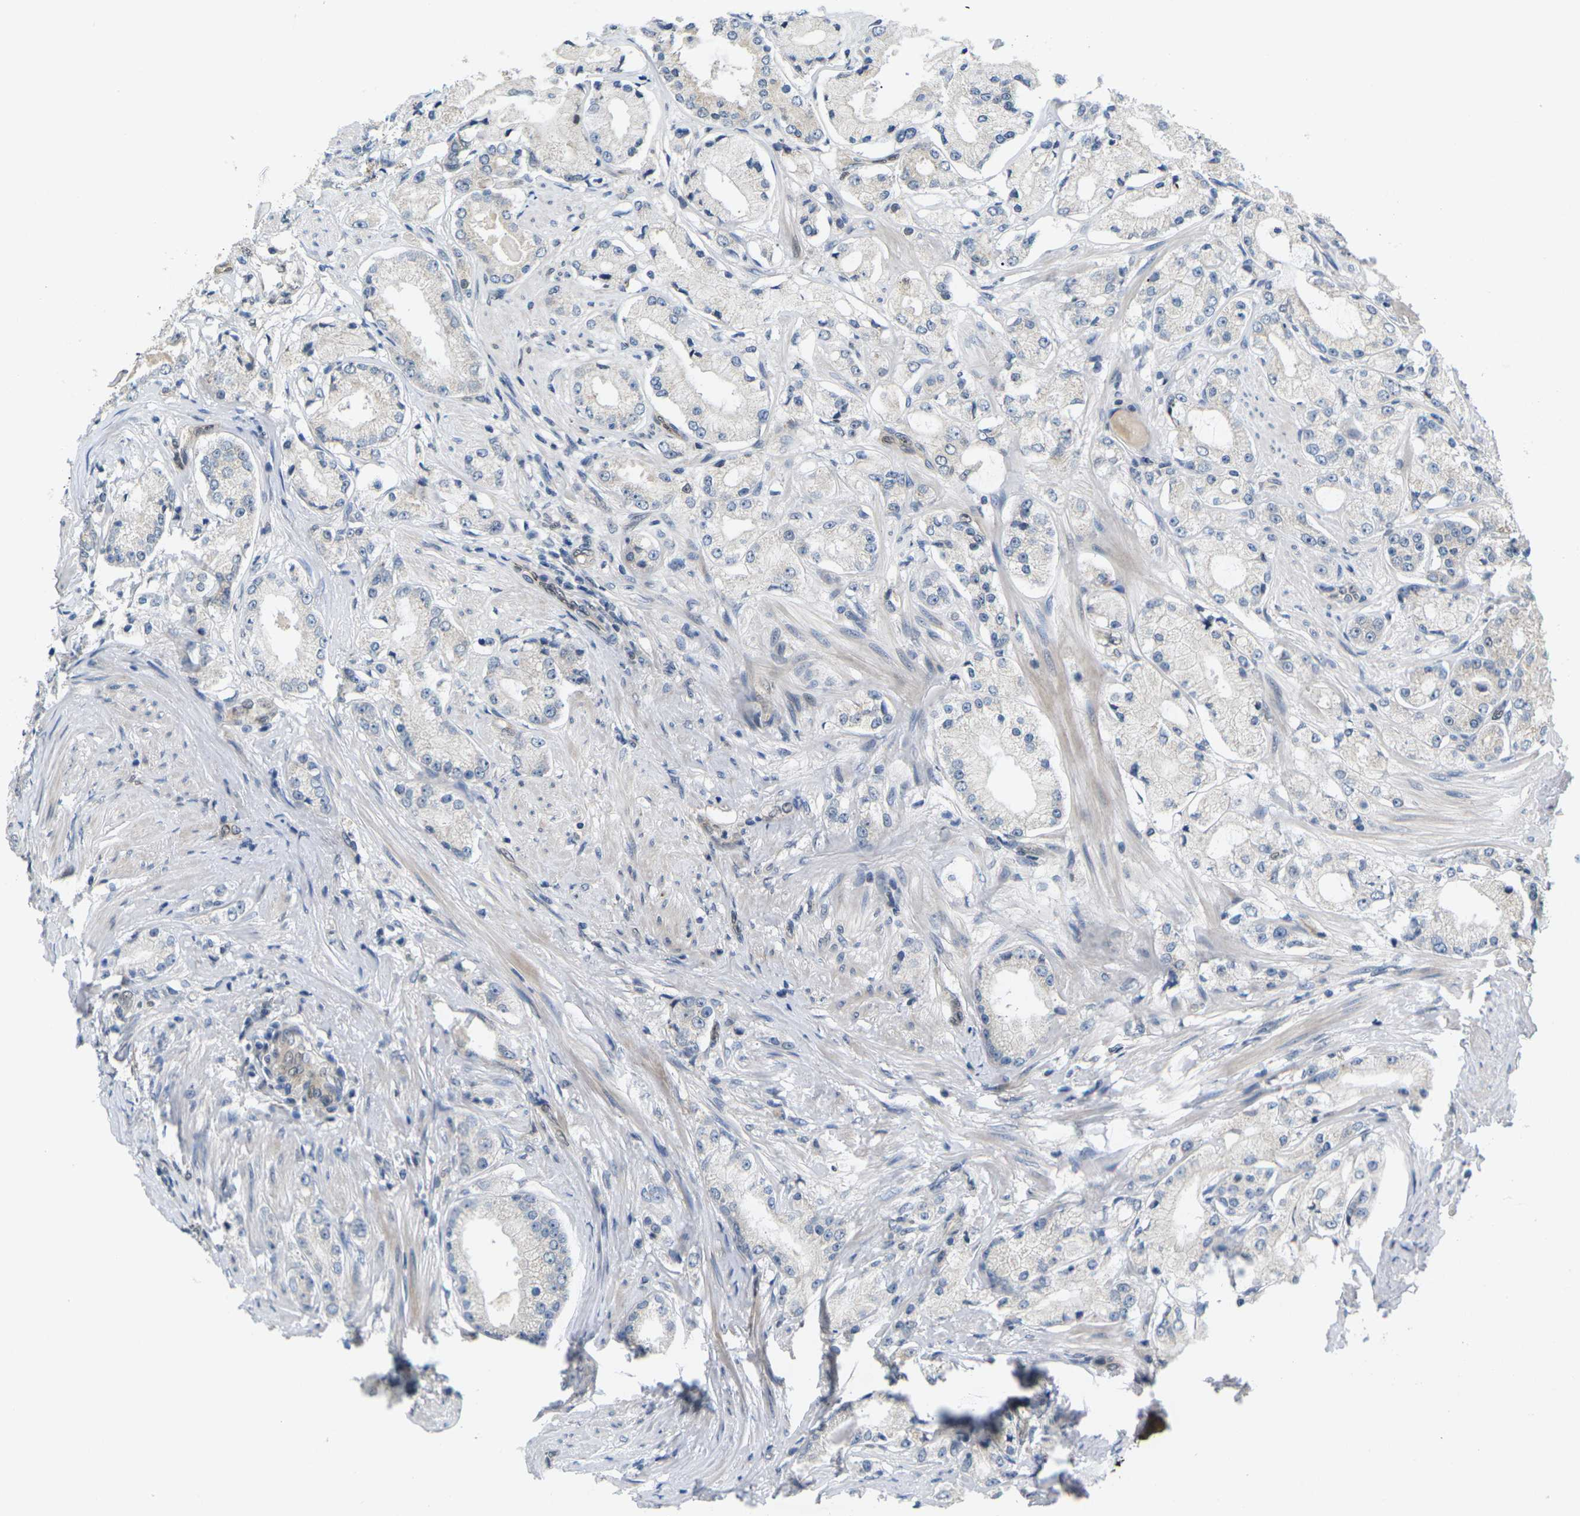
{"staining": {"intensity": "negative", "quantity": "none", "location": "none"}, "tissue": "prostate cancer", "cell_type": "Tumor cells", "image_type": "cancer", "snomed": [{"axis": "morphology", "description": "Adenocarcinoma, Low grade"}, {"axis": "topography", "description": "Prostate"}], "caption": "IHC of human prostate adenocarcinoma (low-grade) shows no expression in tumor cells.", "gene": "ERBB4", "patient": {"sex": "male", "age": 63}}